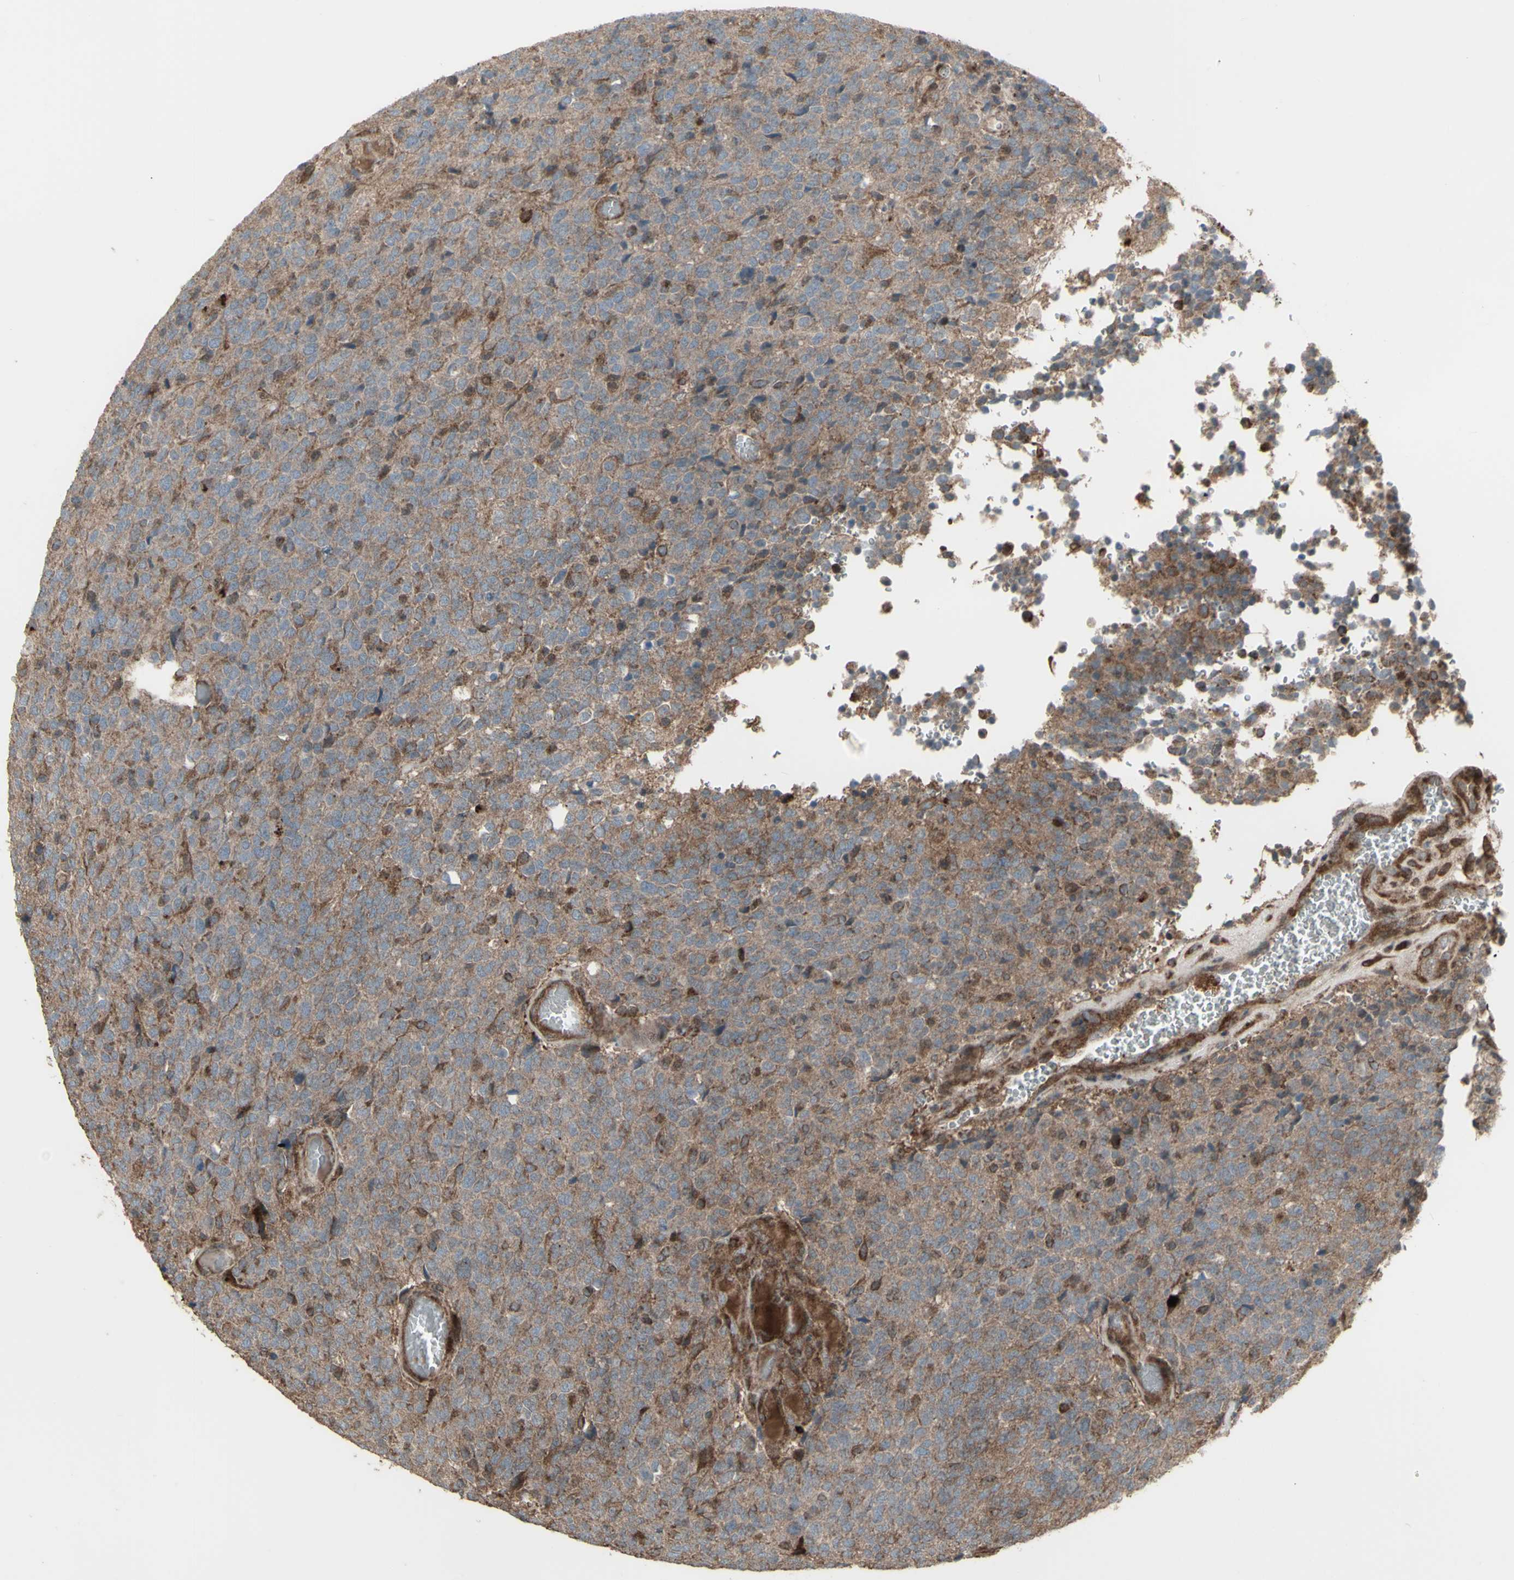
{"staining": {"intensity": "moderate", "quantity": "<25%", "location": "cytoplasmic/membranous"}, "tissue": "glioma", "cell_type": "Tumor cells", "image_type": "cancer", "snomed": [{"axis": "morphology", "description": "Glioma, malignant, High grade"}, {"axis": "topography", "description": "pancreas cauda"}], "caption": "IHC of high-grade glioma (malignant) displays low levels of moderate cytoplasmic/membranous expression in about <25% of tumor cells.", "gene": "RNASEL", "patient": {"sex": "male", "age": 60}}